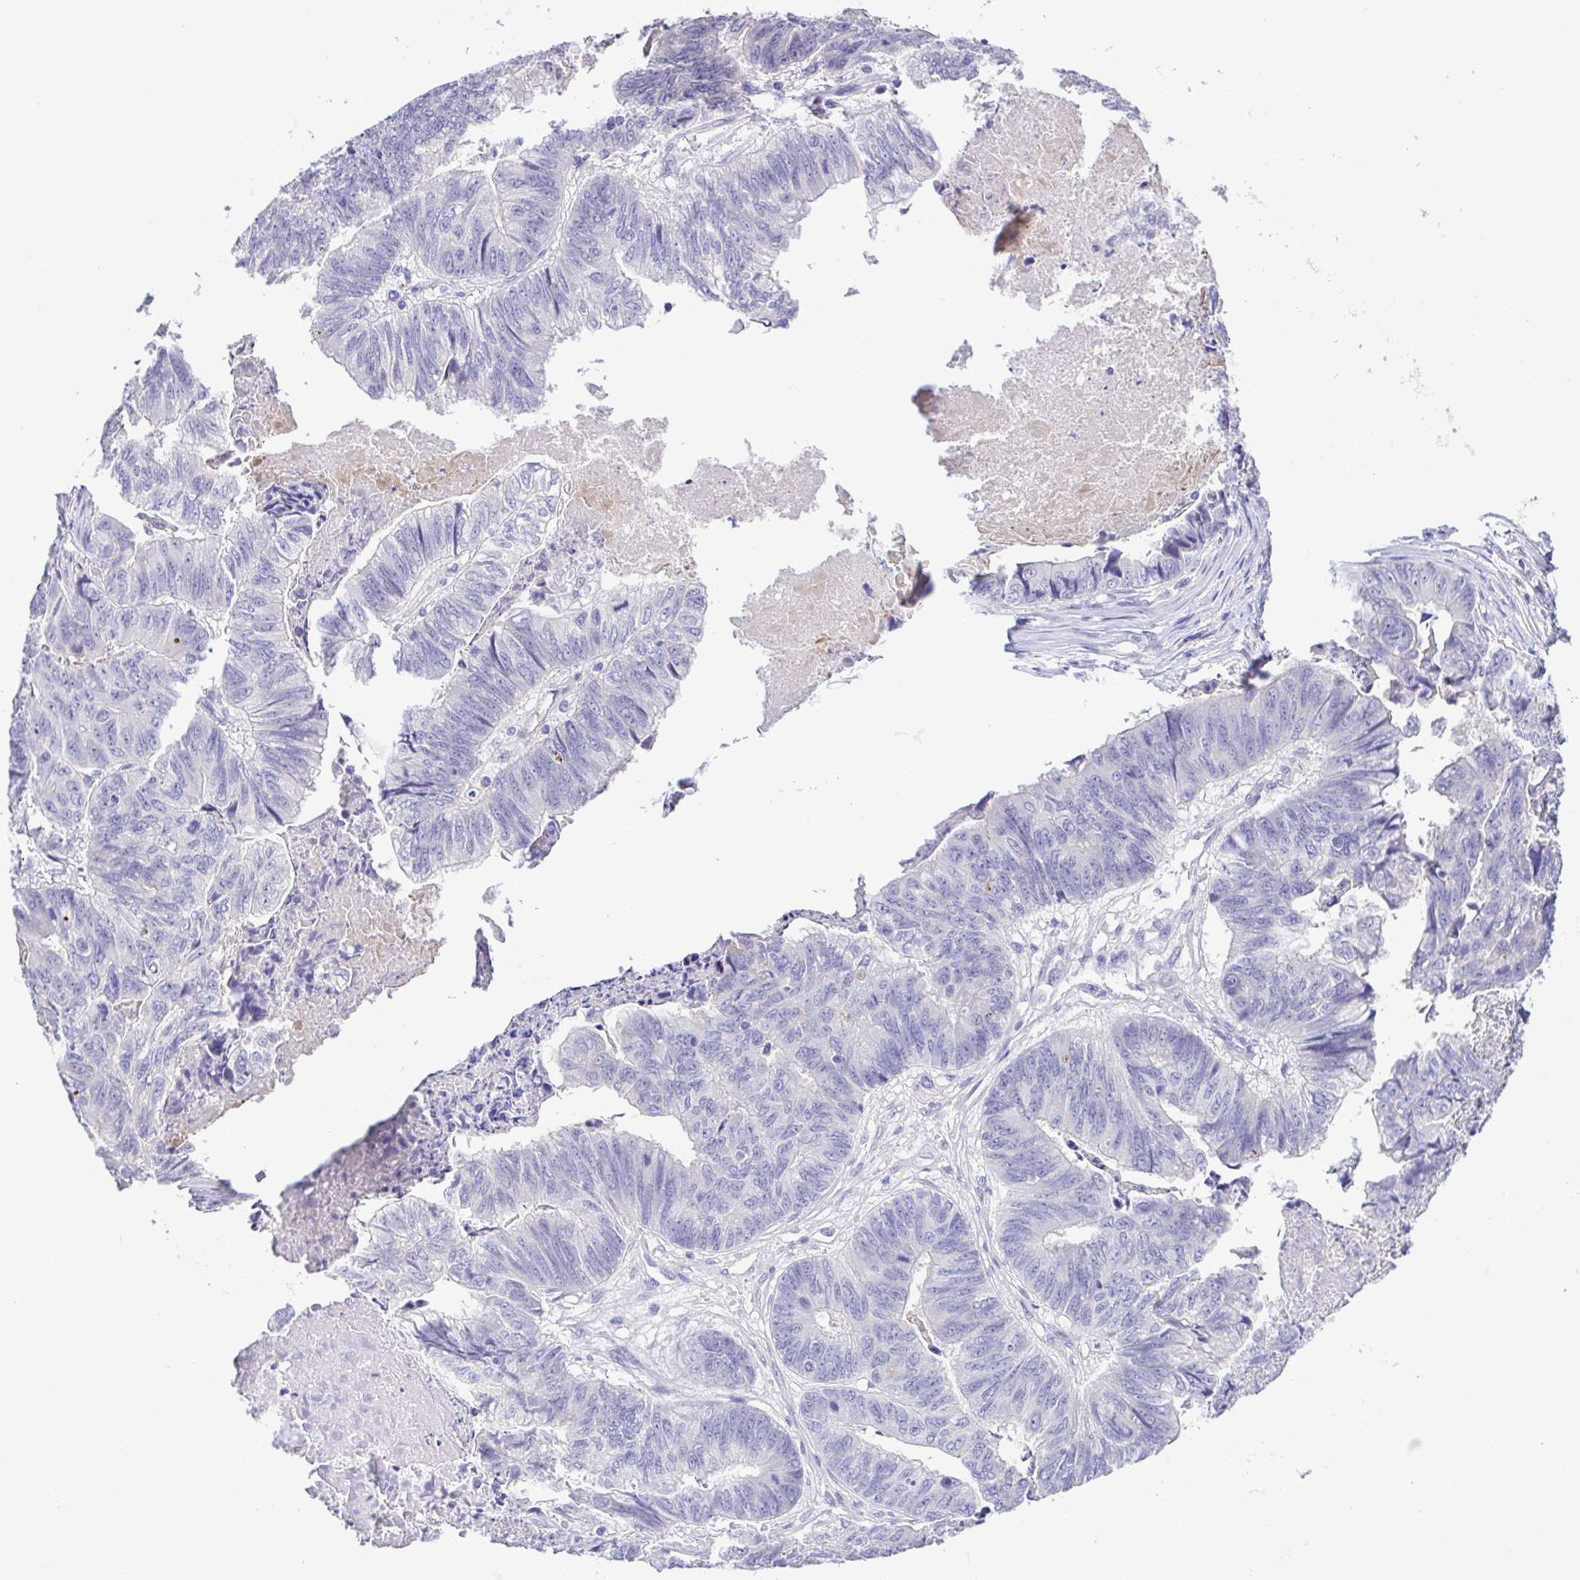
{"staining": {"intensity": "negative", "quantity": "none", "location": "none"}, "tissue": "stomach cancer", "cell_type": "Tumor cells", "image_type": "cancer", "snomed": [{"axis": "morphology", "description": "Adenocarcinoma, NOS"}, {"axis": "topography", "description": "Stomach, lower"}], "caption": "This photomicrograph is of stomach cancer stained with IHC to label a protein in brown with the nuclei are counter-stained blue. There is no expression in tumor cells.", "gene": "GABBR2", "patient": {"sex": "male", "age": 77}}